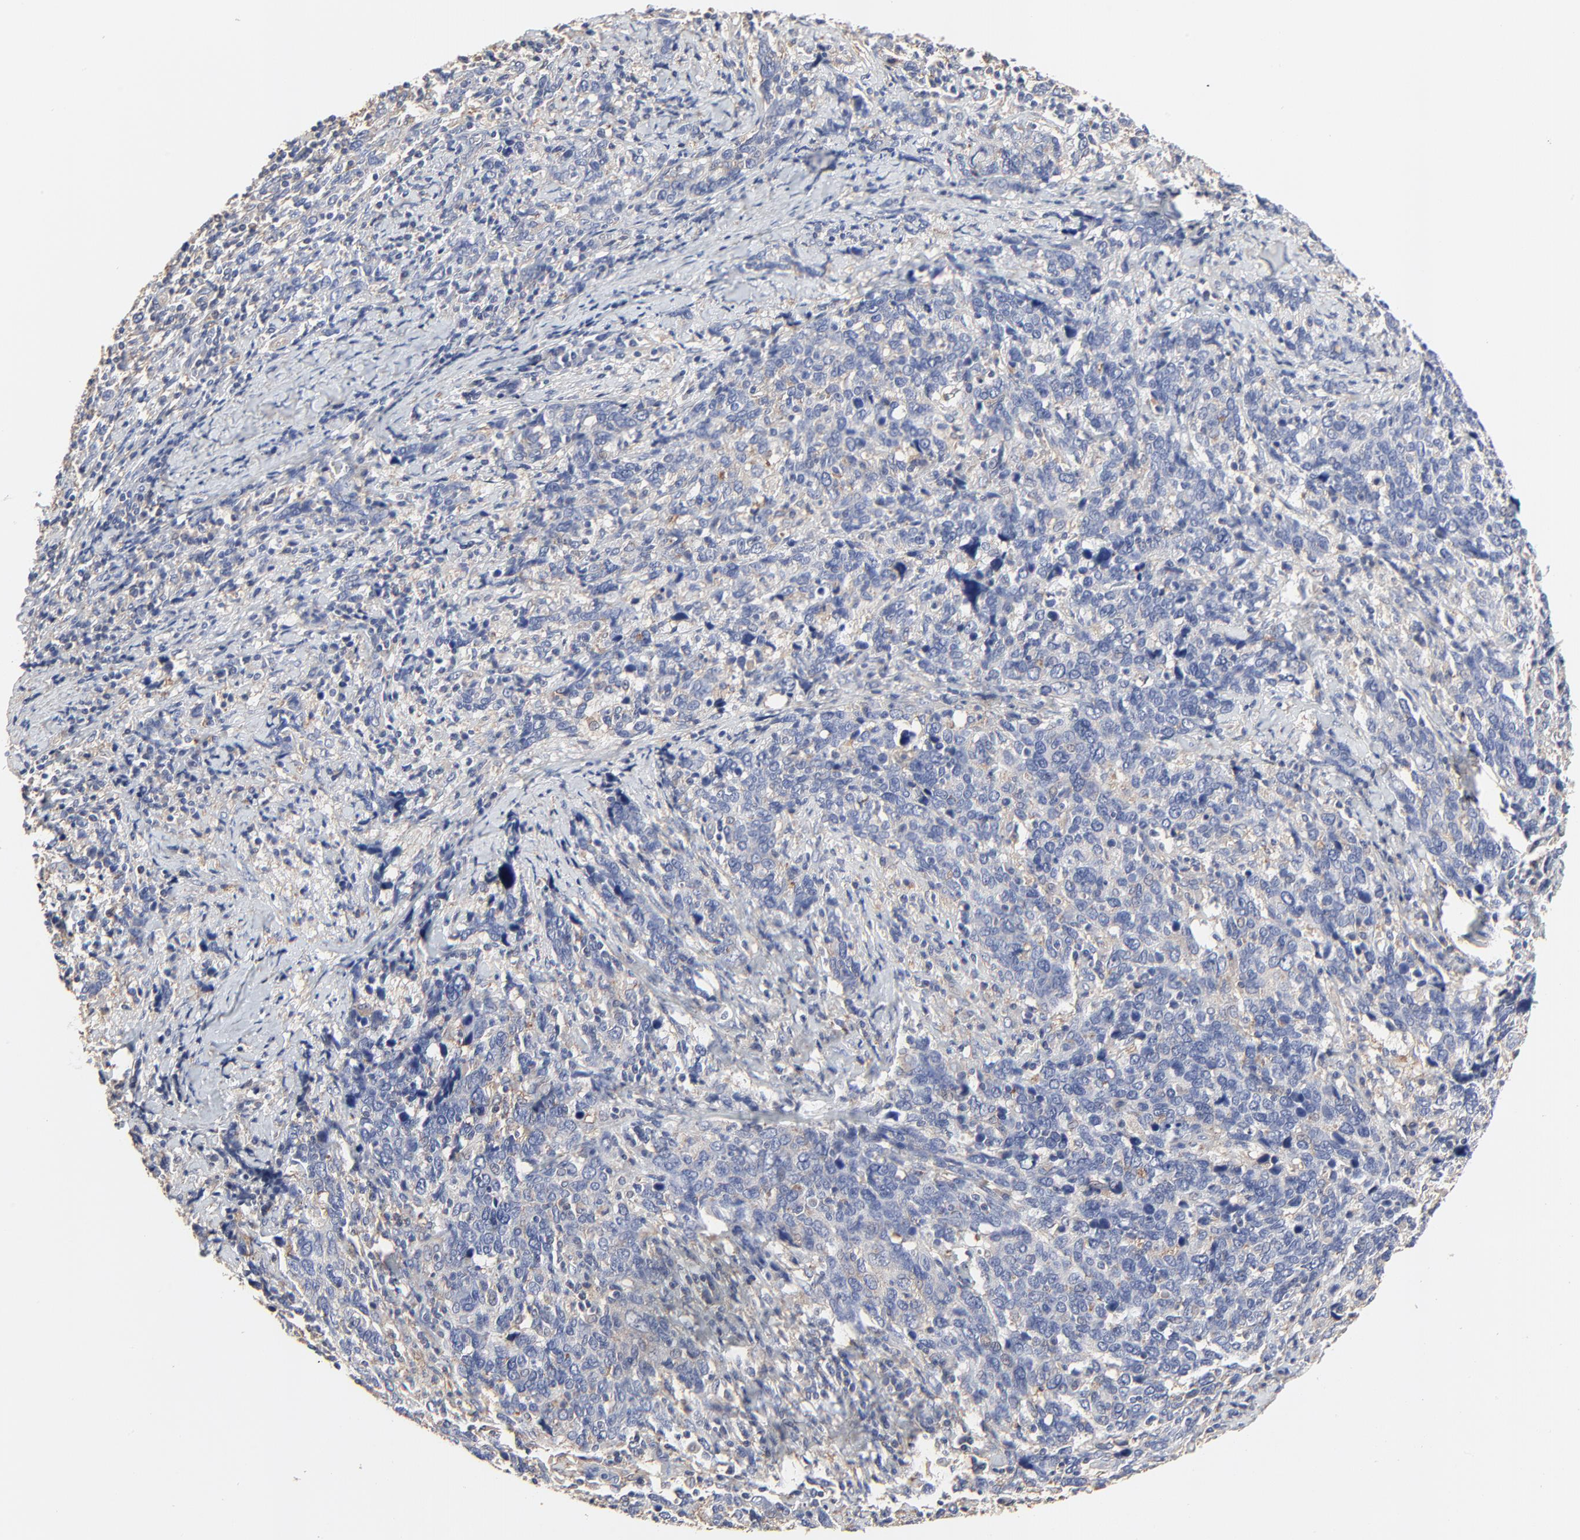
{"staining": {"intensity": "negative", "quantity": "none", "location": "none"}, "tissue": "cervical cancer", "cell_type": "Tumor cells", "image_type": "cancer", "snomed": [{"axis": "morphology", "description": "Squamous cell carcinoma, NOS"}, {"axis": "topography", "description": "Cervix"}], "caption": "DAB immunohistochemical staining of squamous cell carcinoma (cervical) demonstrates no significant positivity in tumor cells.", "gene": "NXF3", "patient": {"sex": "female", "age": 41}}